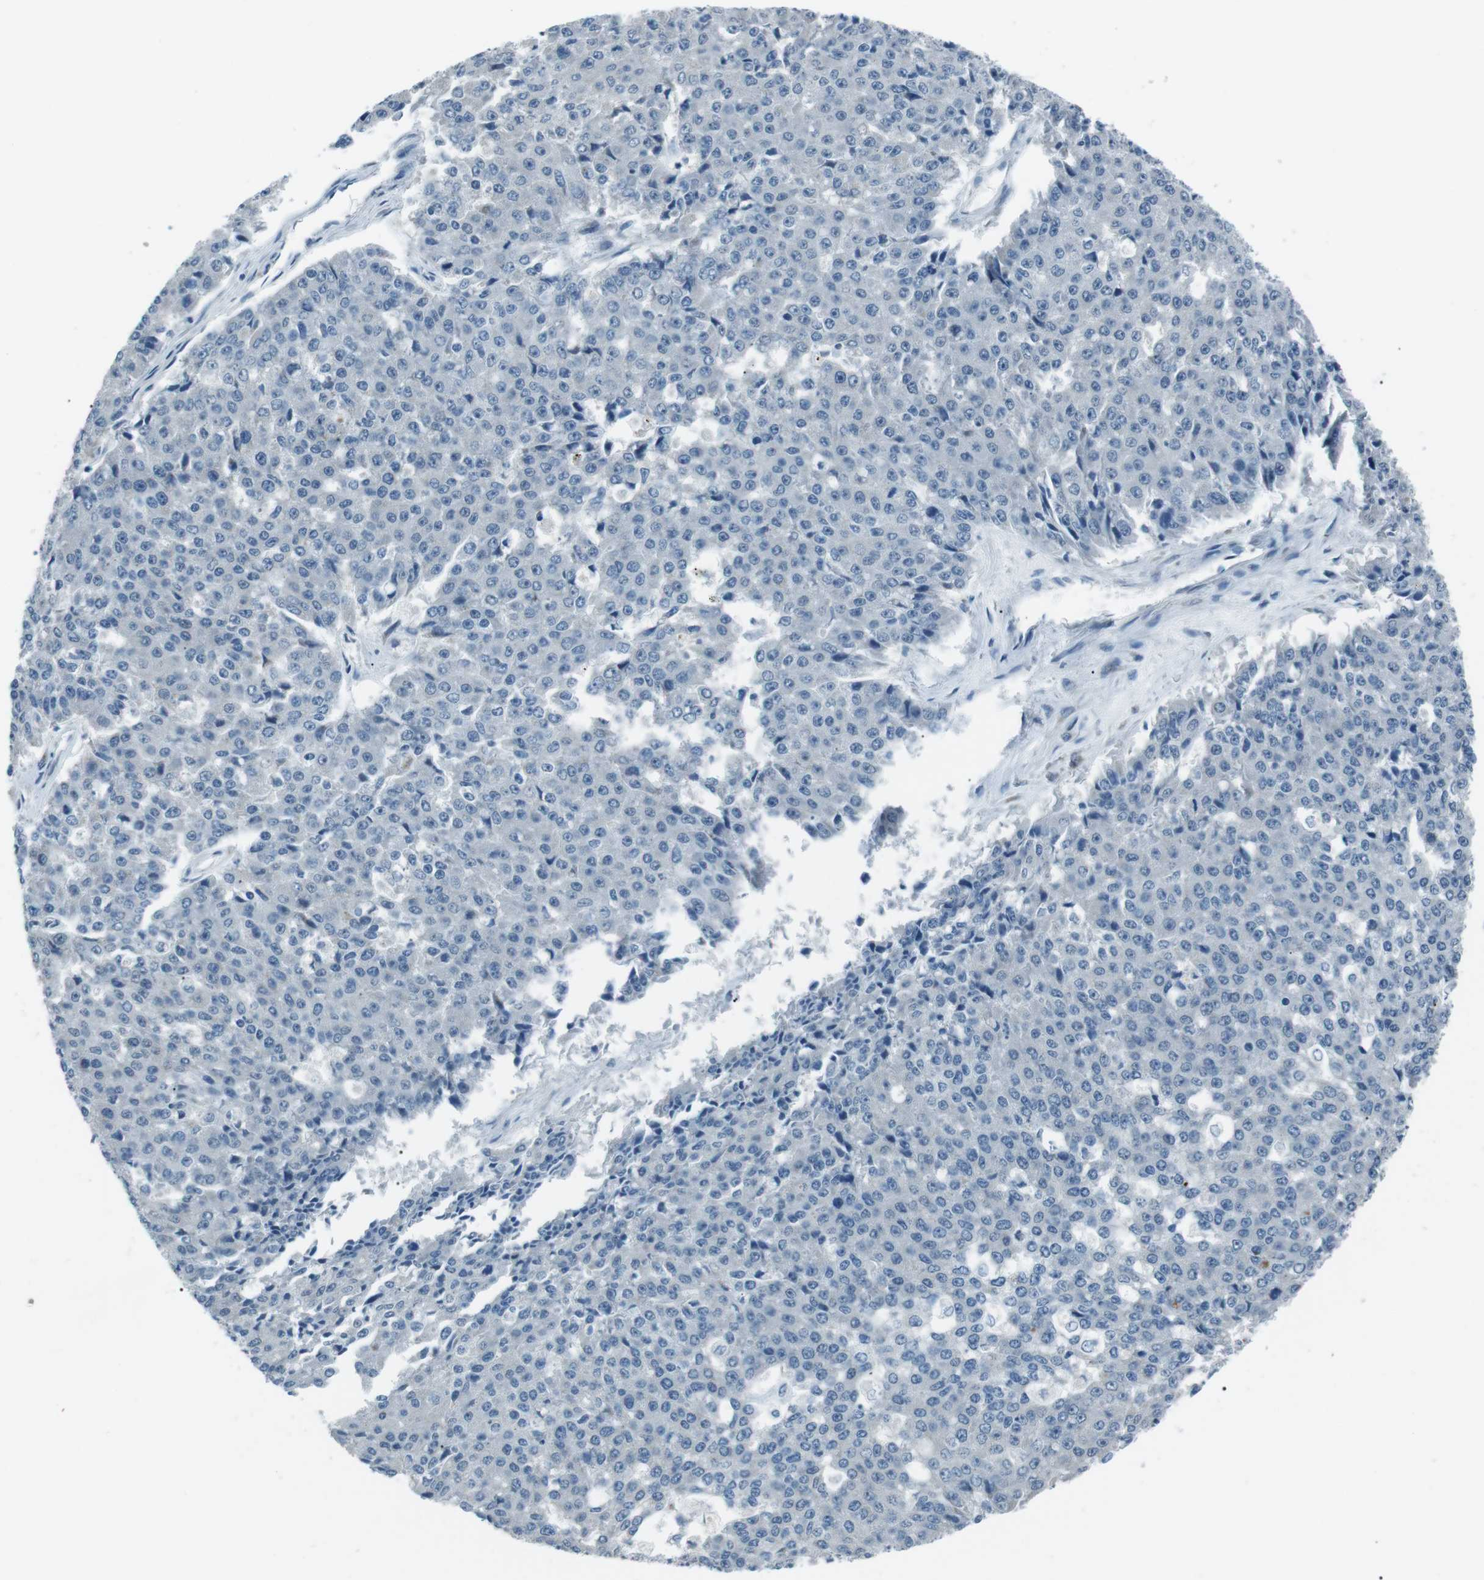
{"staining": {"intensity": "negative", "quantity": "none", "location": "none"}, "tissue": "pancreatic cancer", "cell_type": "Tumor cells", "image_type": "cancer", "snomed": [{"axis": "morphology", "description": "Adenocarcinoma, NOS"}, {"axis": "topography", "description": "Pancreas"}], "caption": "A photomicrograph of human pancreatic cancer (adenocarcinoma) is negative for staining in tumor cells. (DAB immunohistochemistry visualized using brightfield microscopy, high magnification).", "gene": "SERPINB2", "patient": {"sex": "male", "age": 50}}